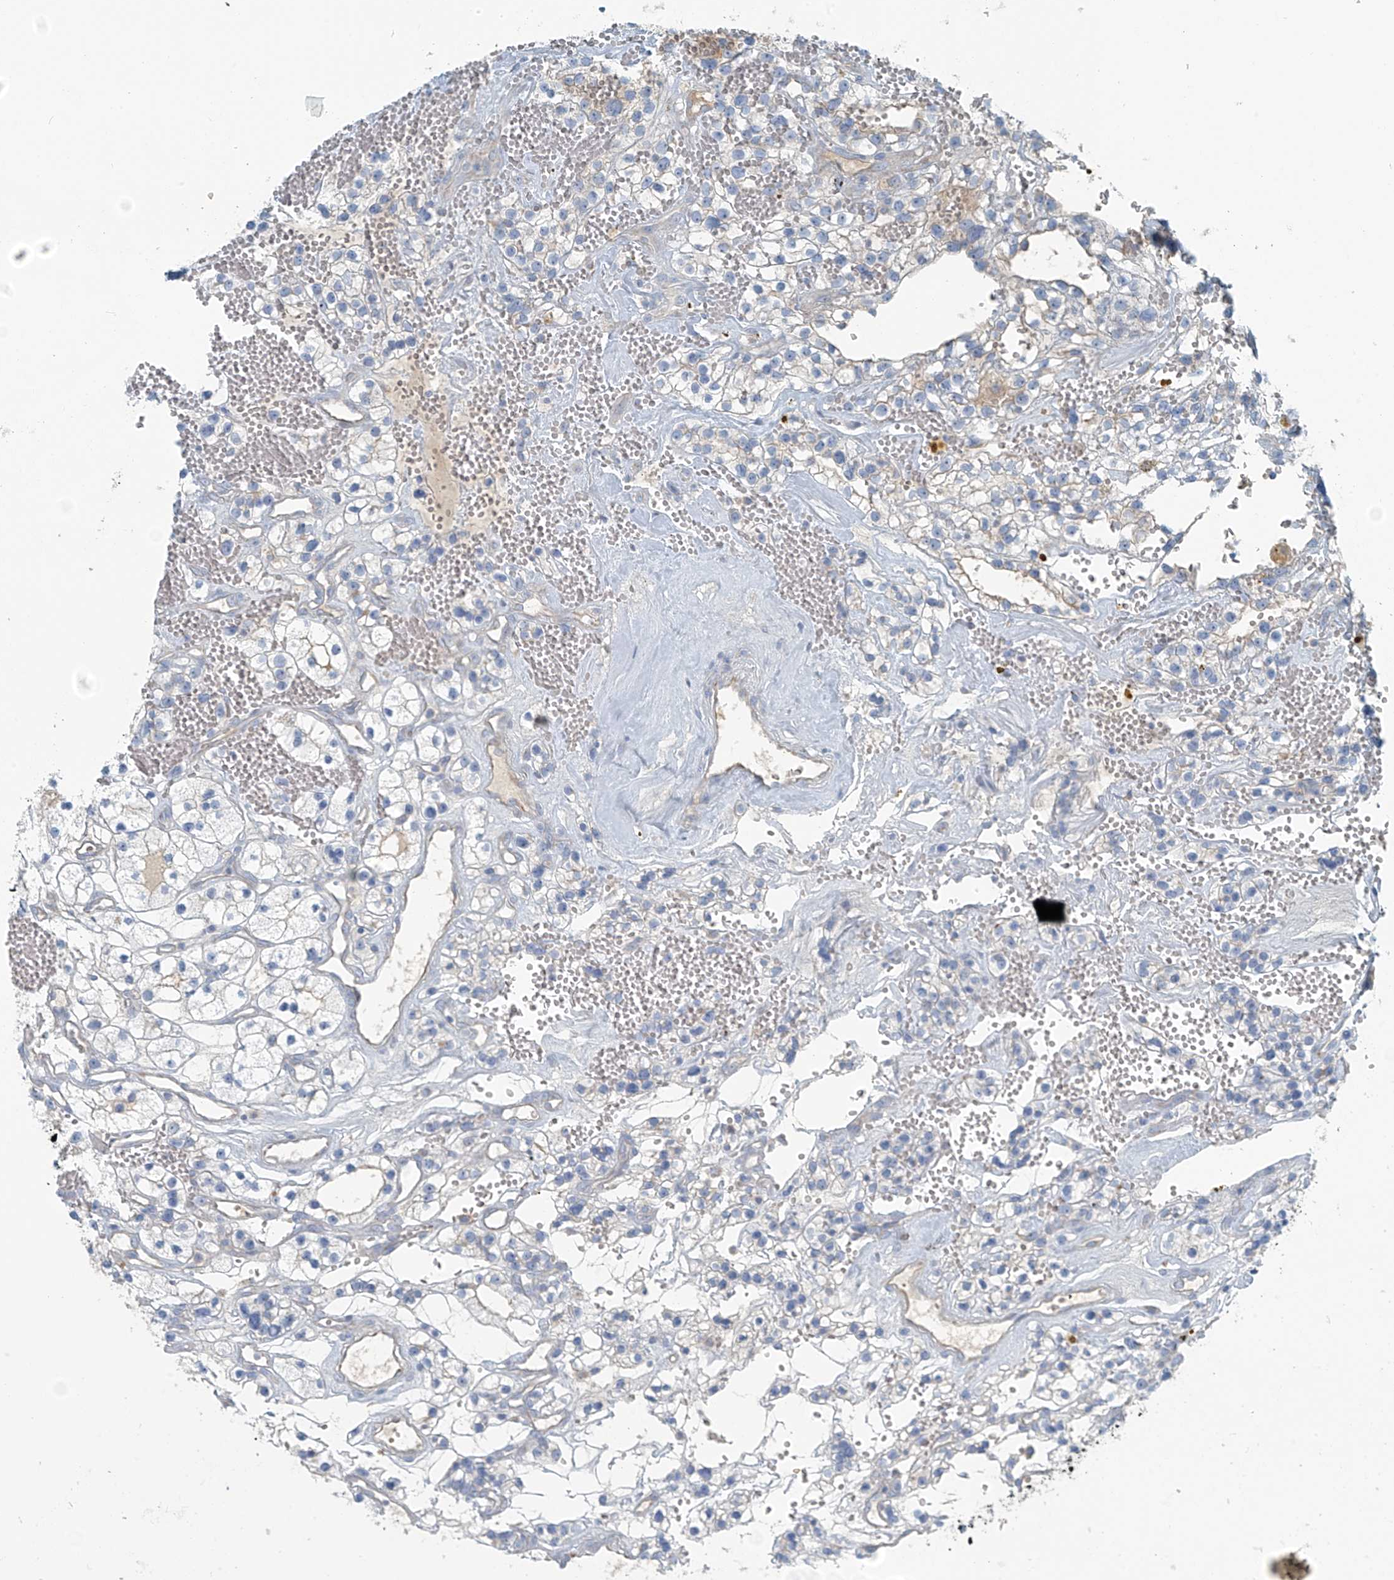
{"staining": {"intensity": "negative", "quantity": "none", "location": "none"}, "tissue": "renal cancer", "cell_type": "Tumor cells", "image_type": "cancer", "snomed": [{"axis": "morphology", "description": "Adenocarcinoma, NOS"}, {"axis": "topography", "description": "Kidney"}], "caption": "An immunohistochemistry image of renal cancer (adenocarcinoma) is shown. There is no staining in tumor cells of renal cancer (adenocarcinoma).", "gene": "FAM131C", "patient": {"sex": "female", "age": 57}}